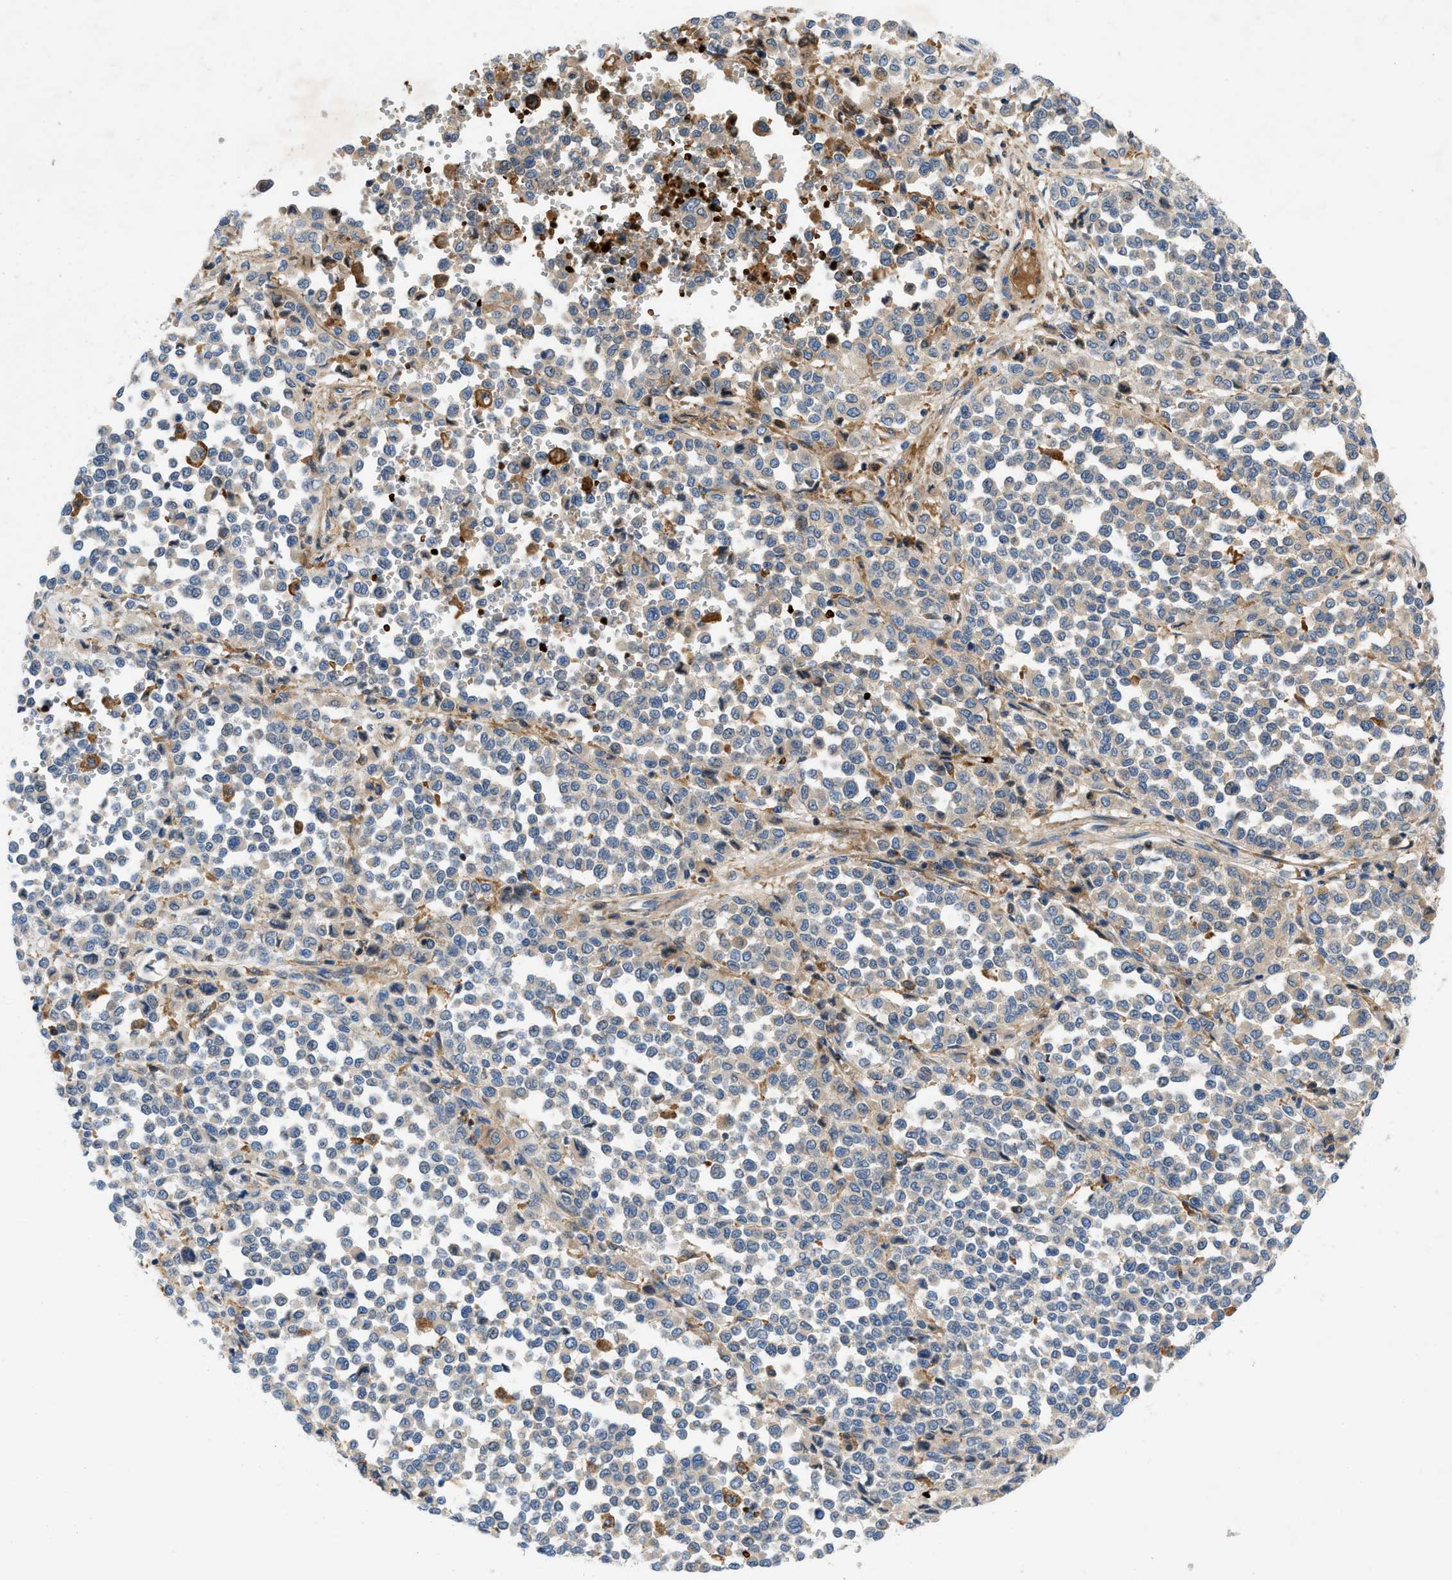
{"staining": {"intensity": "weak", "quantity": "<25%", "location": "cytoplasmic/membranous"}, "tissue": "melanoma", "cell_type": "Tumor cells", "image_type": "cancer", "snomed": [{"axis": "morphology", "description": "Malignant melanoma, Metastatic site"}, {"axis": "topography", "description": "Pancreas"}], "caption": "IHC micrograph of neoplastic tissue: malignant melanoma (metastatic site) stained with DAB reveals no significant protein positivity in tumor cells. Brightfield microscopy of immunohistochemistry (IHC) stained with DAB (3,3'-diaminobenzidine) (brown) and hematoxylin (blue), captured at high magnification.", "gene": "ZNF831", "patient": {"sex": "female", "age": 30}}